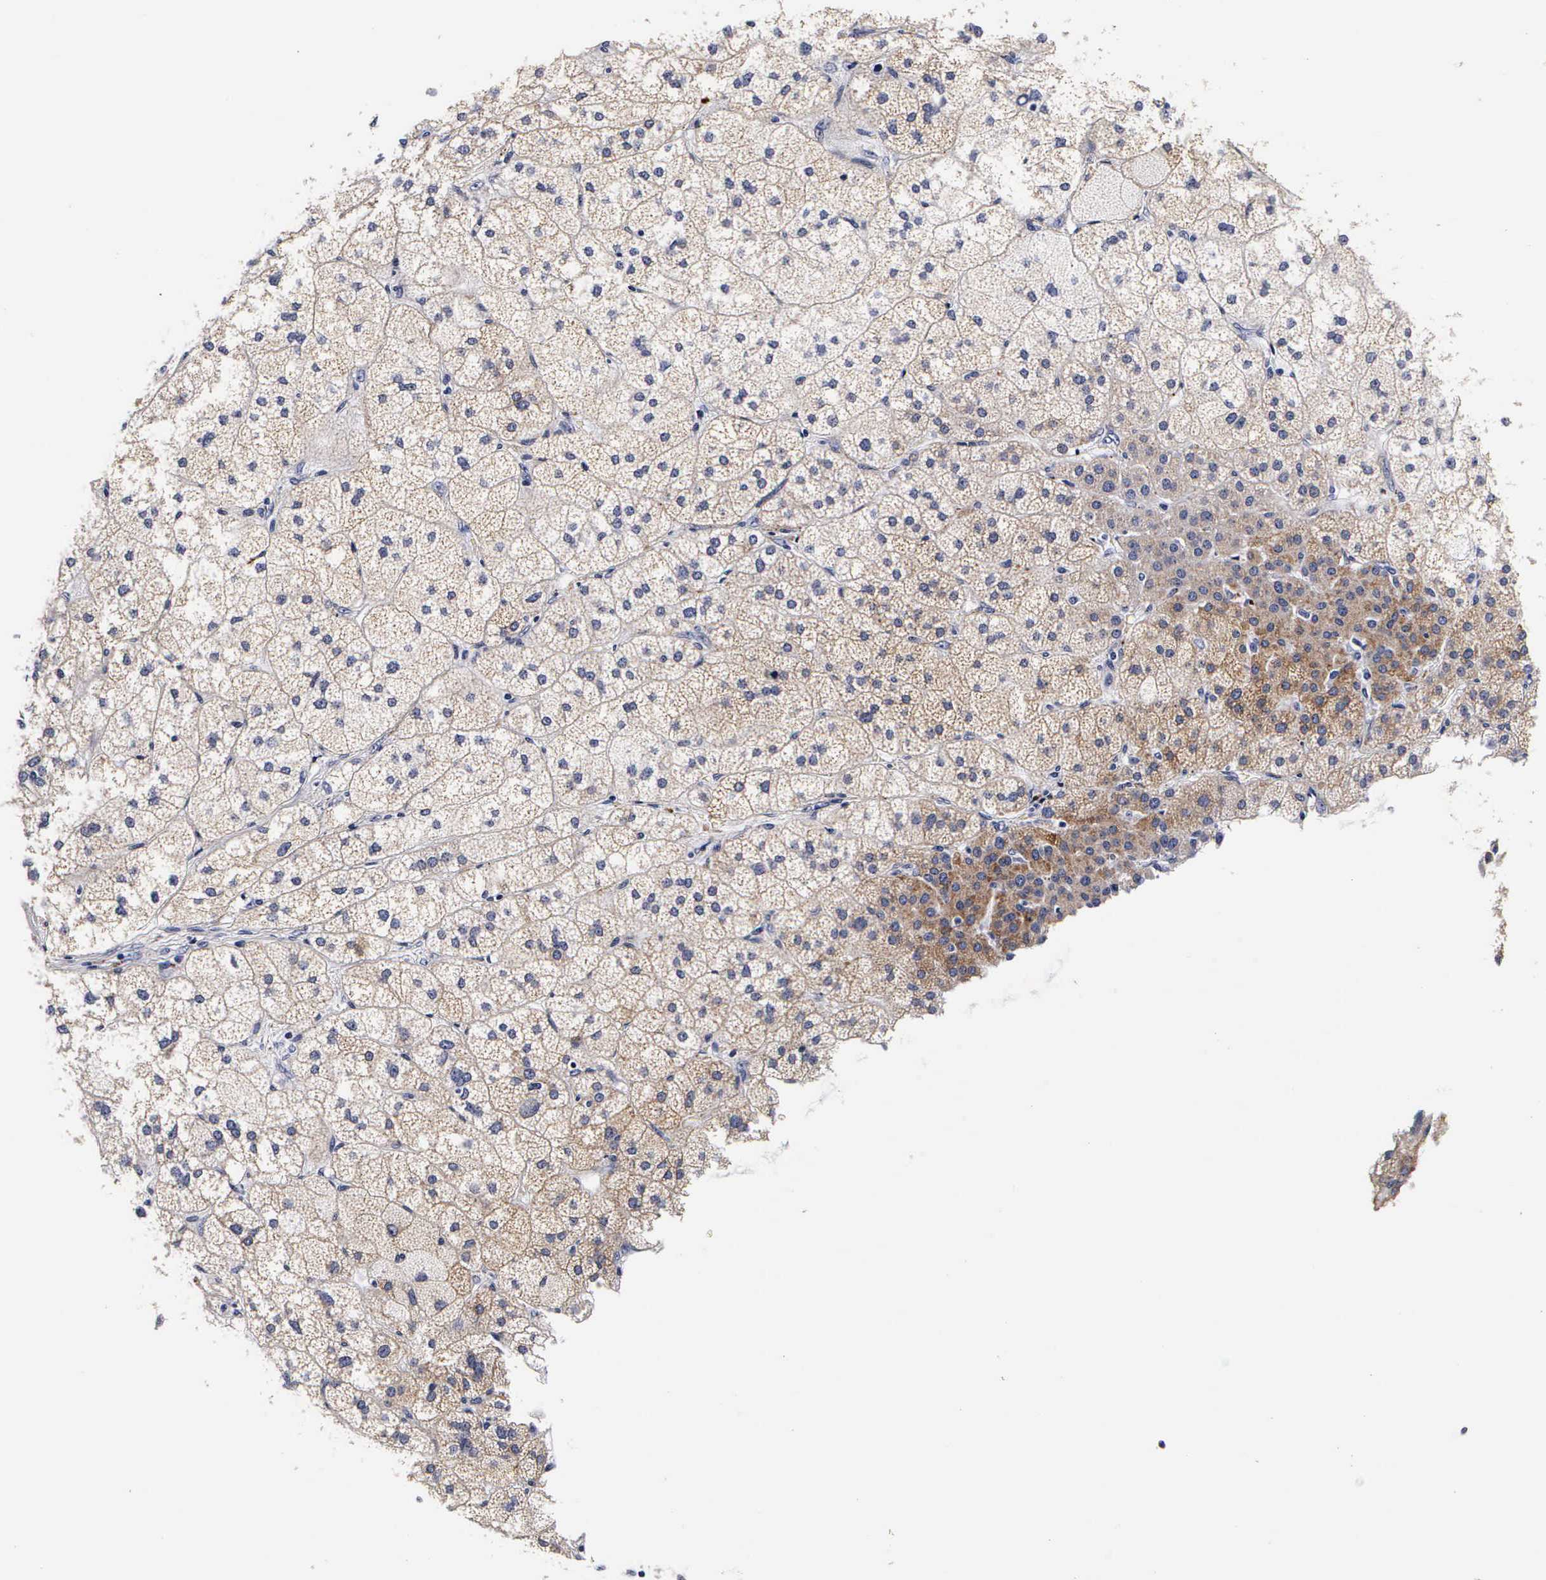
{"staining": {"intensity": "moderate", "quantity": "<25%", "location": "cytoplasmic/membranous"}, "tissue": "adrenal gland", "cell_type": "Glandular cells", "image_type": "normal", "snomed": [{"axis": "morphology", "description": "Normal tissue, NOS"}, {"axis": "topography", "description": "Adrenal gland"}], "caption": "Human adrenal gland stained with a brown dye reveals moderate cytoplasmic/membranous positive positivity in about <25% of glandular cells.", "gene": "RNASE6", "patient": {"sex": "female", "age": 60}}